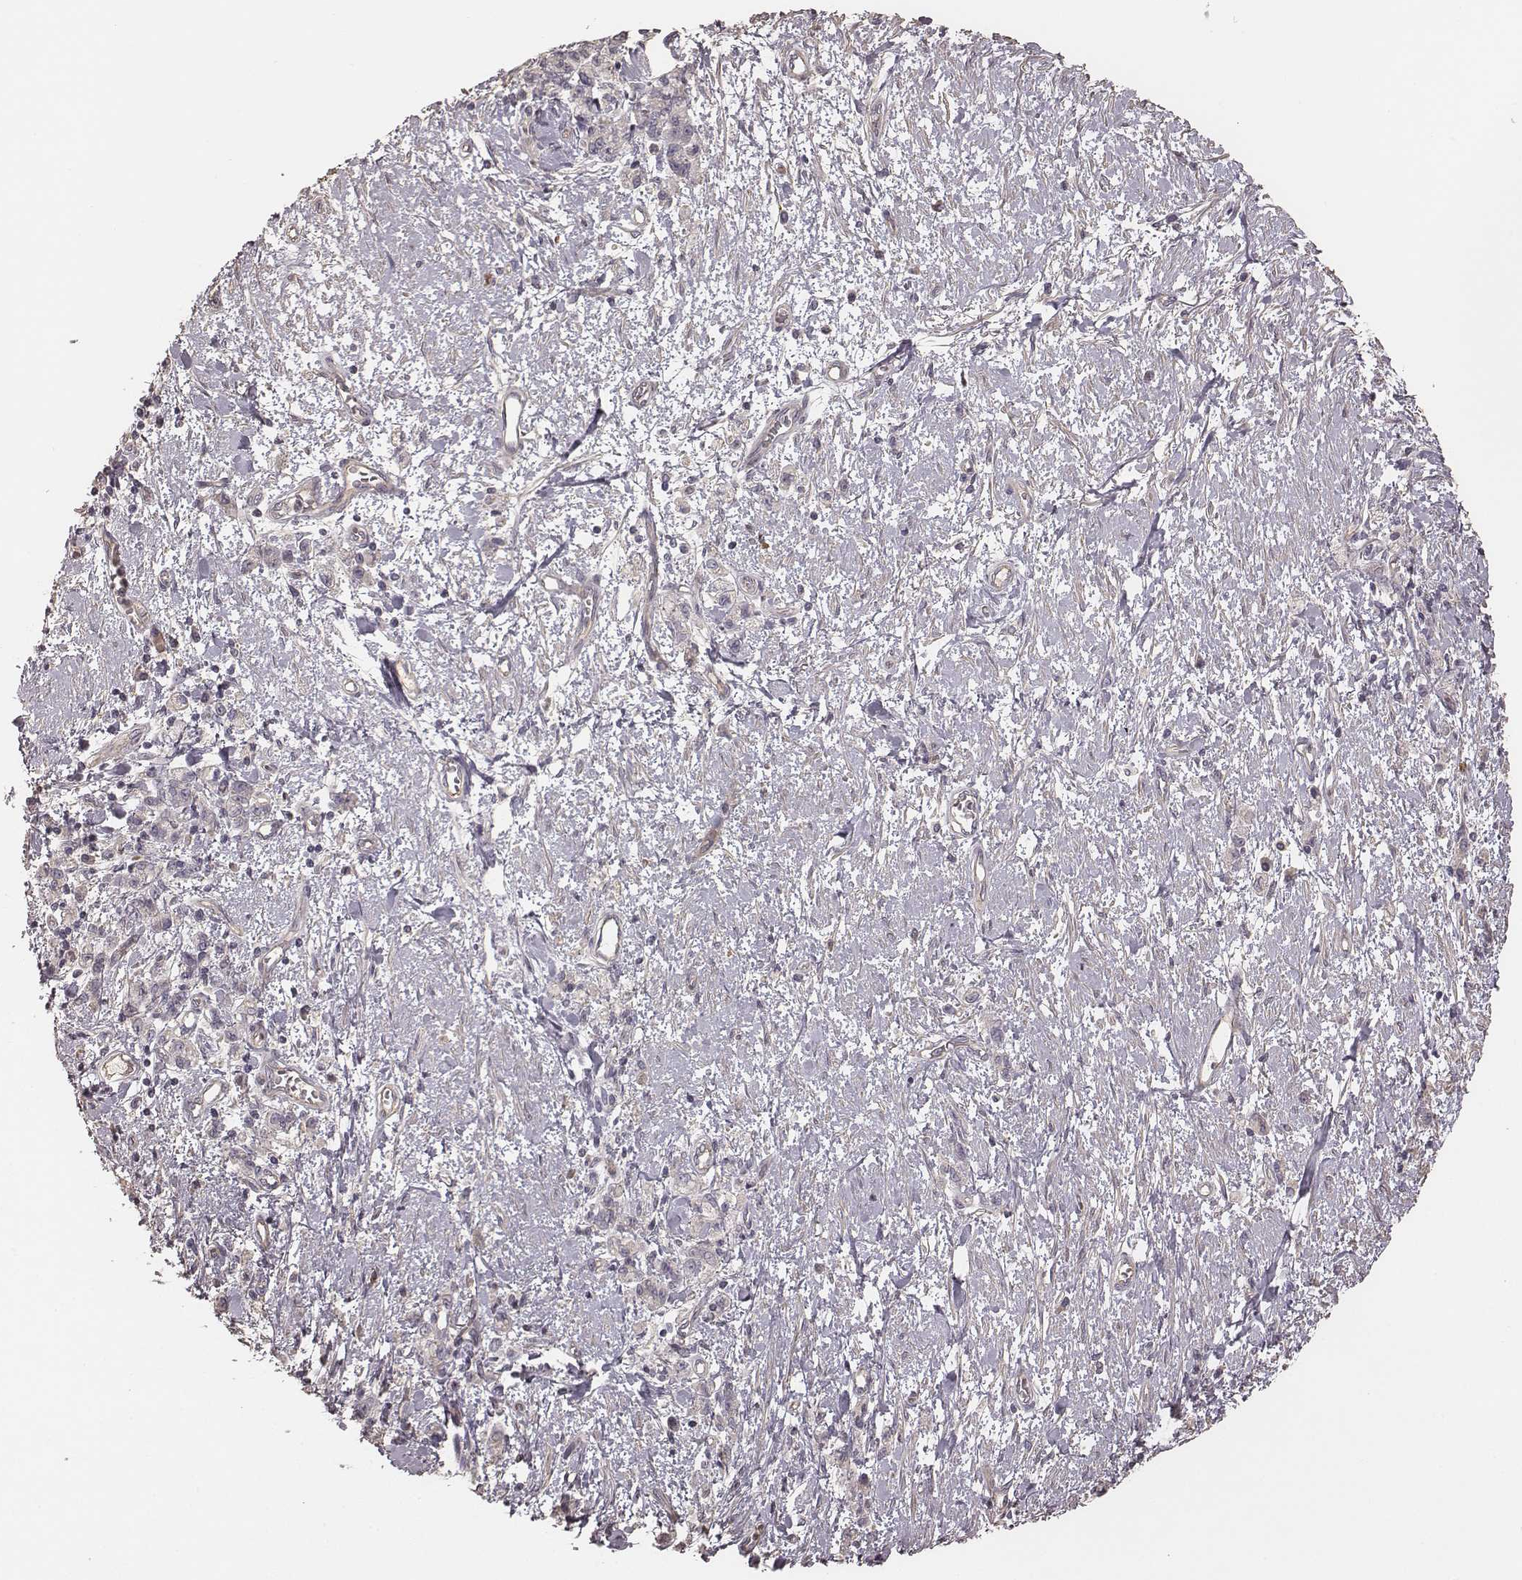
{"staining": {"intensity": "negative", "quantity": "none", "location": "none"}, "tissue": "stomach cancer", "cell_type": "Tumor cells", "image_type": "cancer", "snomed": [{"axis": "morphology", "description": "Adenocarcinoma, NOS"}, {"axis": "topography", "description": "Stomach"}], "caption": "High magnification brightfield microscopy of adenocarcinoma (stomach) stained with DAB (brown) and counterstained with hematoxylin (blue): tumor cells show no significant staining.", "gene": "OTOGL", "patient": {"sex": "male", "age": 77}}